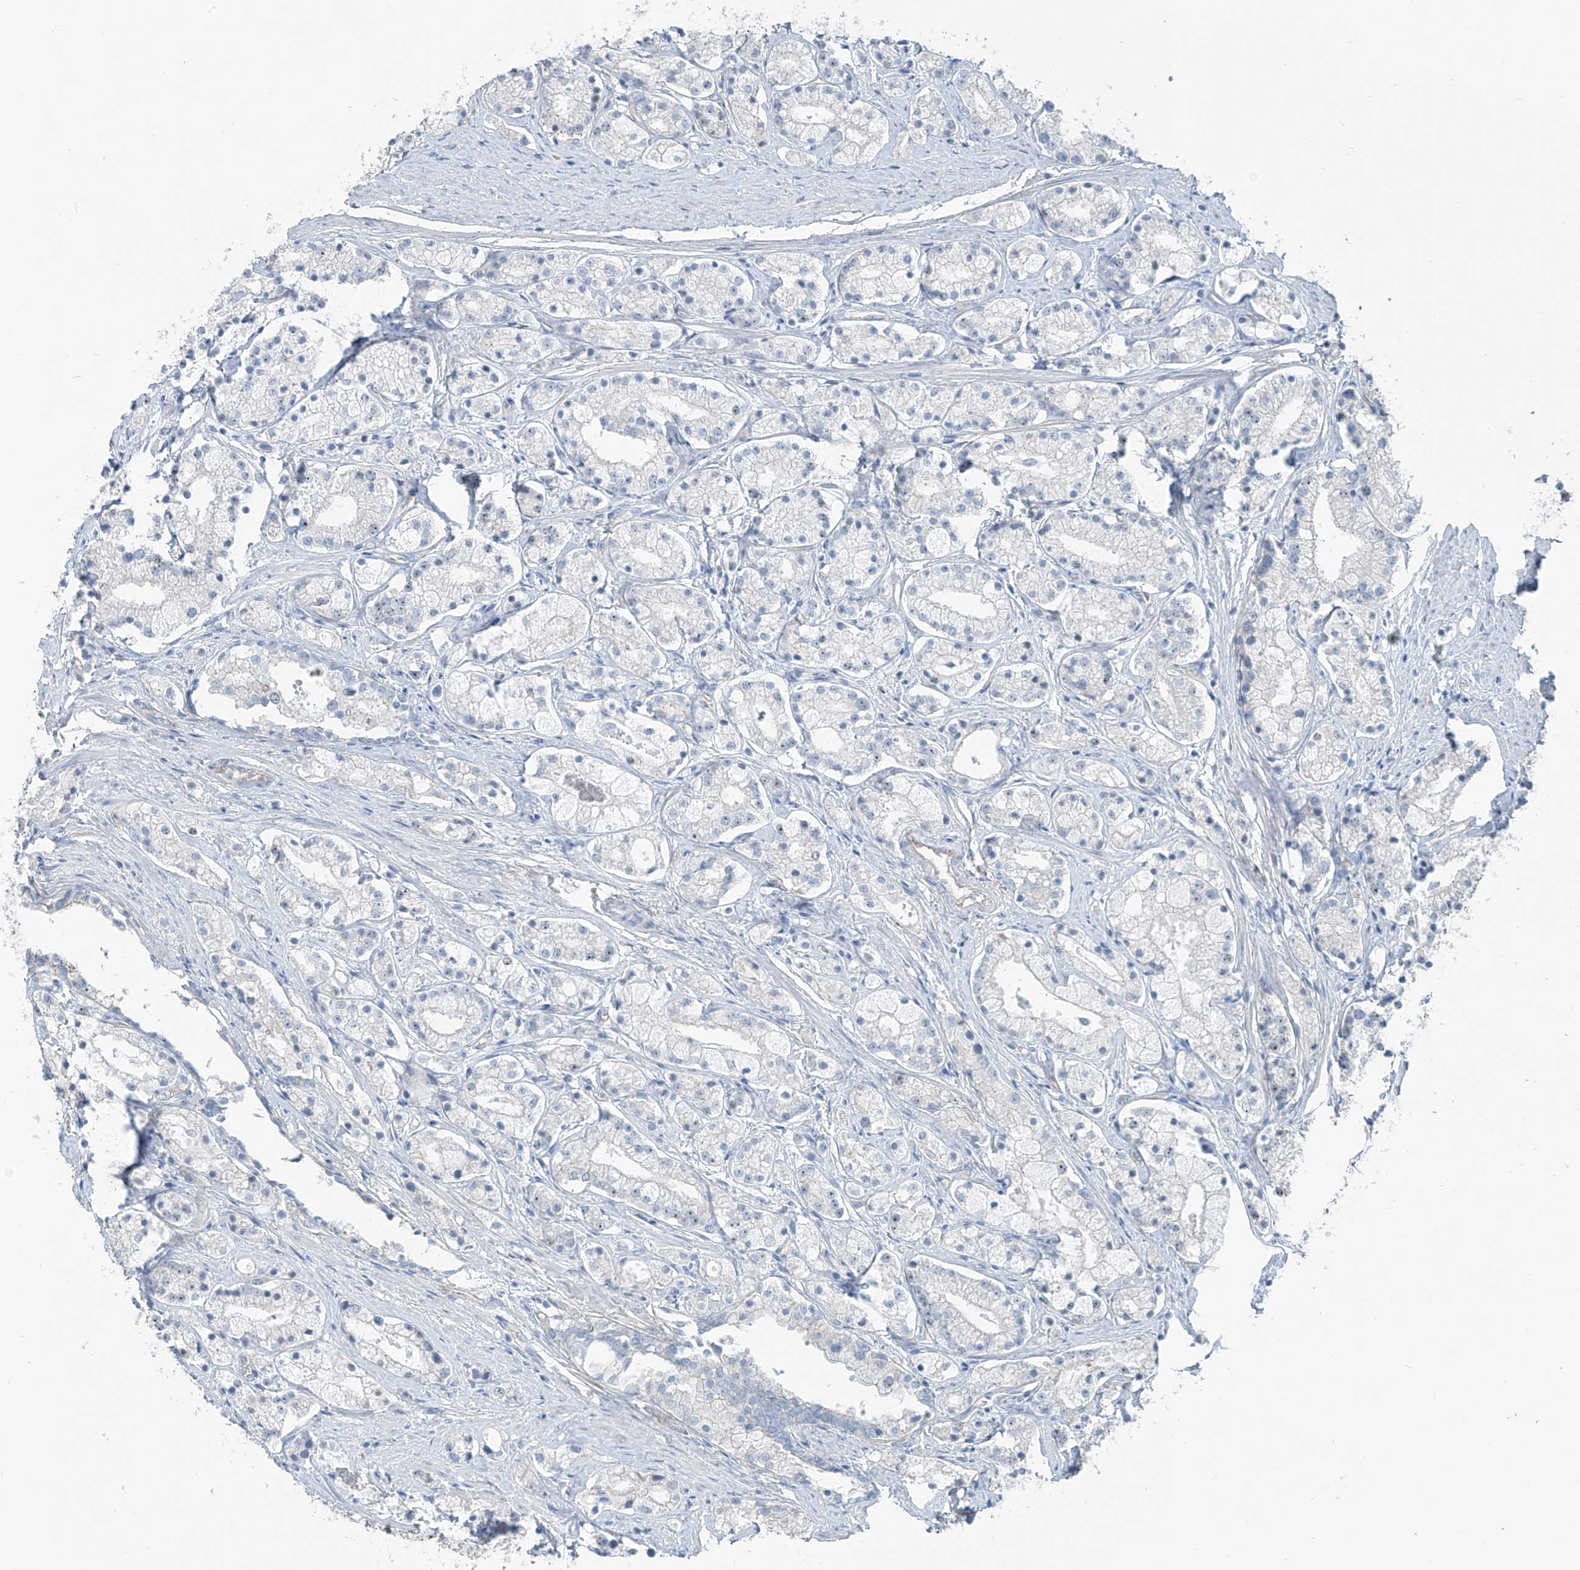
{"staining": {"intensity": "negative", "quantity": "none", "location": "none"}, "tissue": "prostate cancer", "cell_type": "Tumor cells", "image_type": "cancer", "snomed": [{"axis": "morphology", "description": "Adenocarcinoma, High grade"}, {"axis": "topography", "description": "Prostate"}], "caption": "High-grade adenocarcinoma (prostate) was stained to show a protein in brown. There is no significant positivity in tumor cells.", "gene": "TUBE1", "patient": {"sex": "male", "age": 69}}